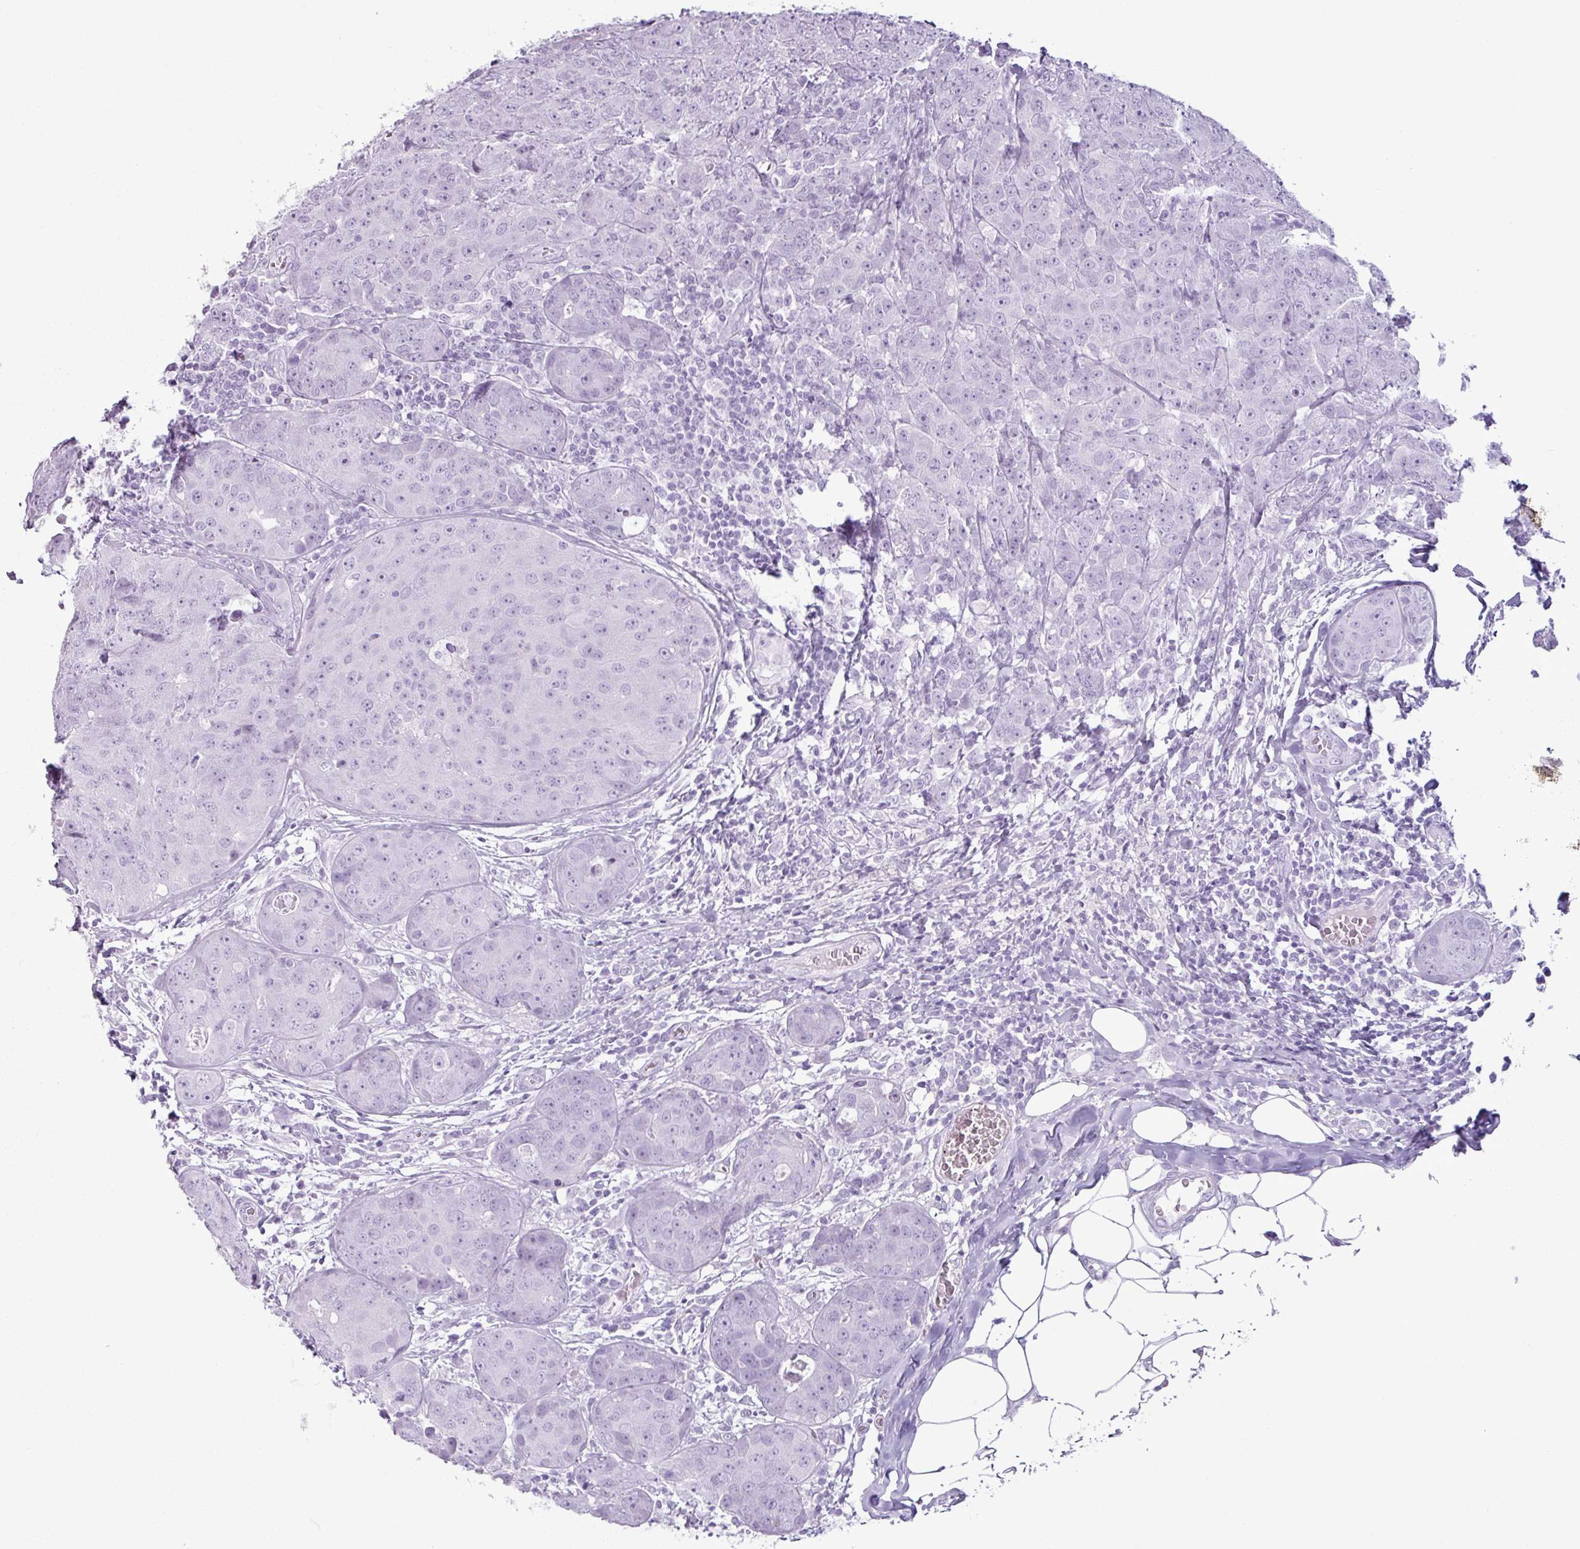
{"staining": {"intensity": "negative", "quantity": "none", "location": "none"}, "tissue": "breast cancer", "cell_type": "Tumor cells", "image_type": "cancer", "snomed": [{"axis": "morphology", "description": "Duct carcinoma"}, {"axis": "topography", "description": "Breast"}], "caption": "High power microscopy histopathology image of an immunohistochemistry photomicrograph of invasive ductal carcinoma (breast), revealing no significant positivity in tumor cells.", "gene": "SCT", "patient": {"sex": "female", "age": 43}}